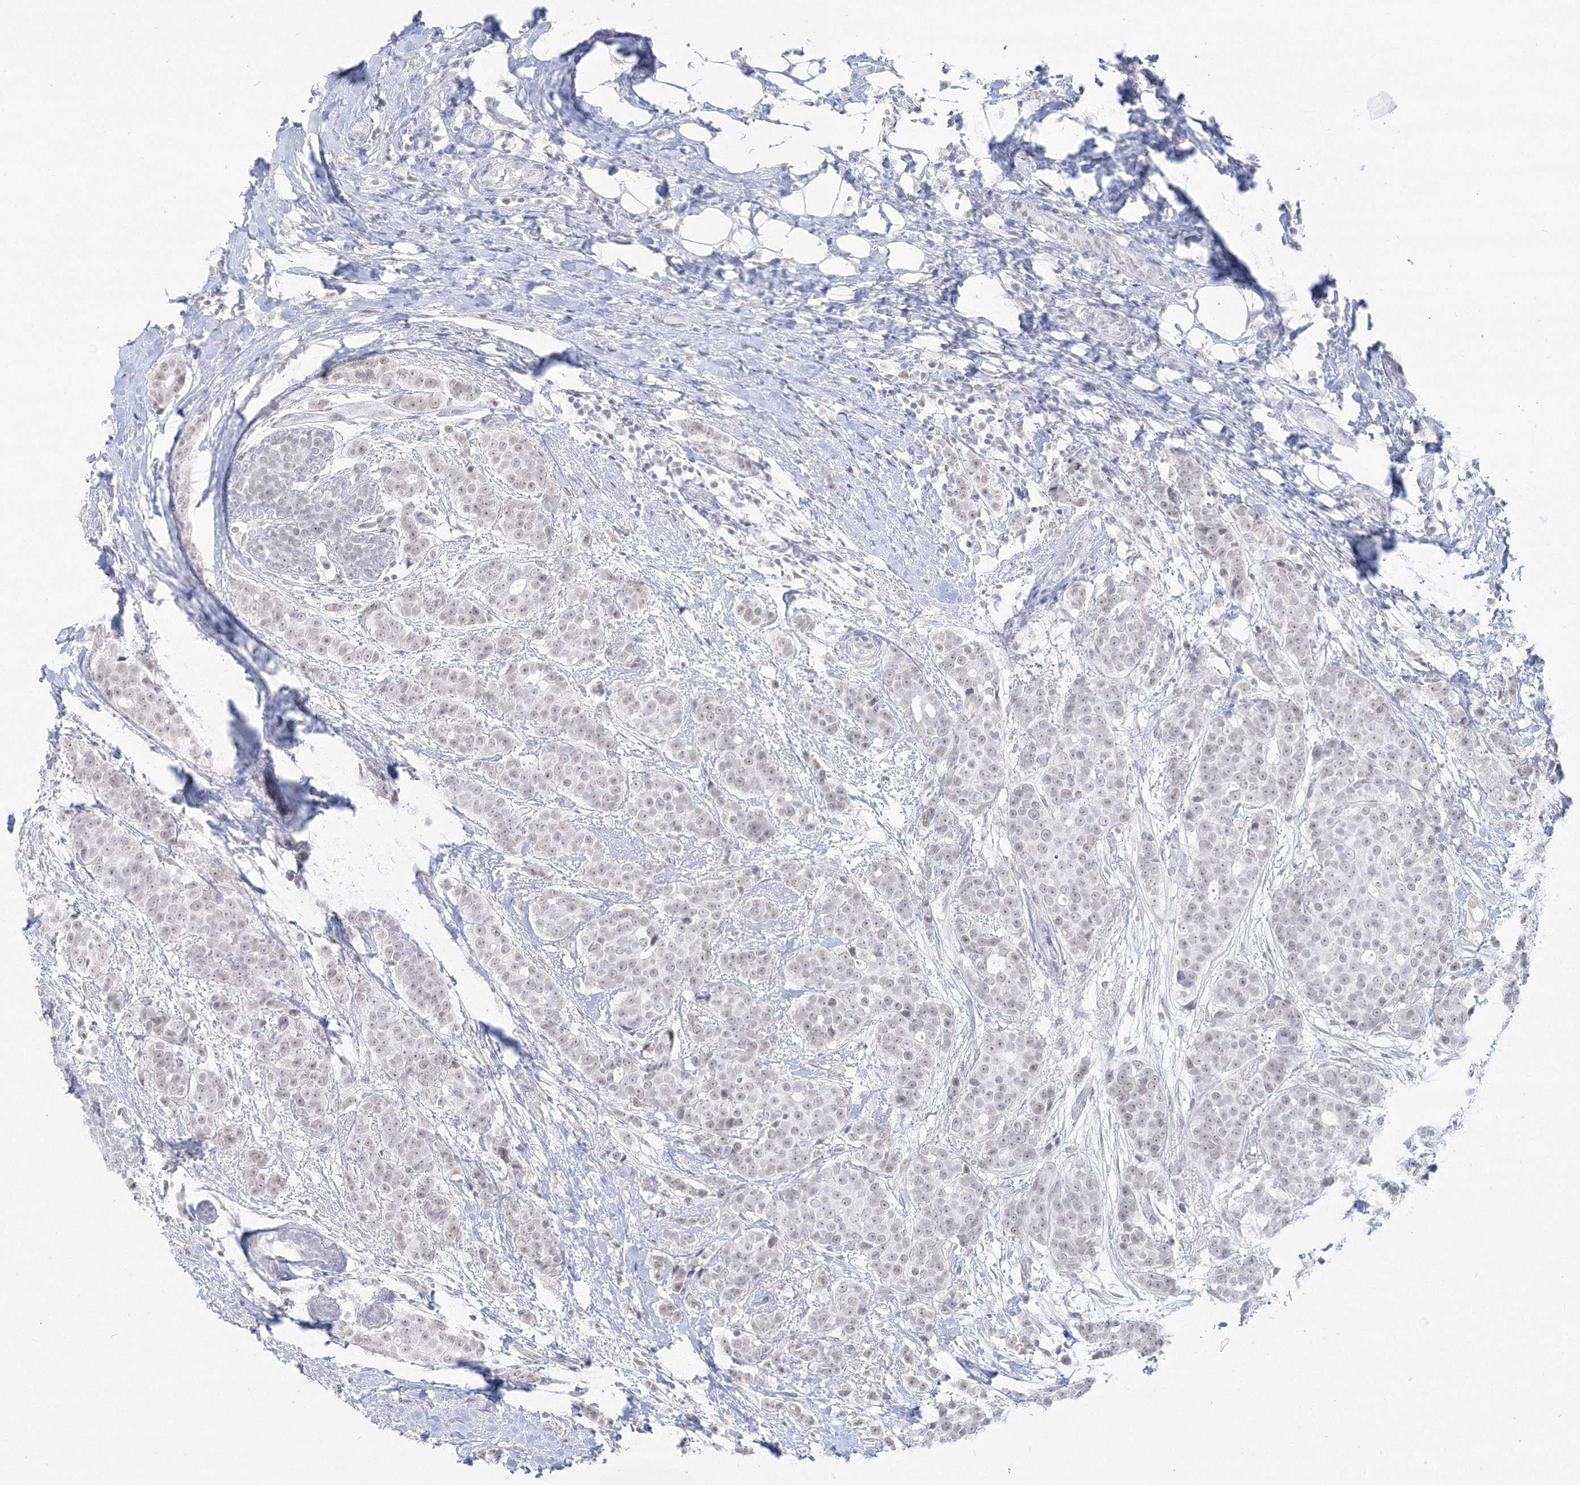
{"staining": {"intensity": "weak", "quantity": "25%-75%", "location": "nuclear"}, "tissue": "breast cancer", "cell_type": "Tumor cells", "image_type": "cancer", "snomed": [{"axis": "morphology", "description": "Lobular carcinoma"}, {"axis": "topography", "description": "Breast"}], "caption": "Brown immunohistochemical staining in breast cancer reveals weak nuclear staining in approximately 25%-75% of tumor cells. The protein is stained brown, and the nuclei are stained in blue (DAB (3,3'-diaminobenzidine) IHC with brightfield microscopy, high magnification).", "gene": "PPP4R2", "patient": {"sex": "female", "age": 51}}